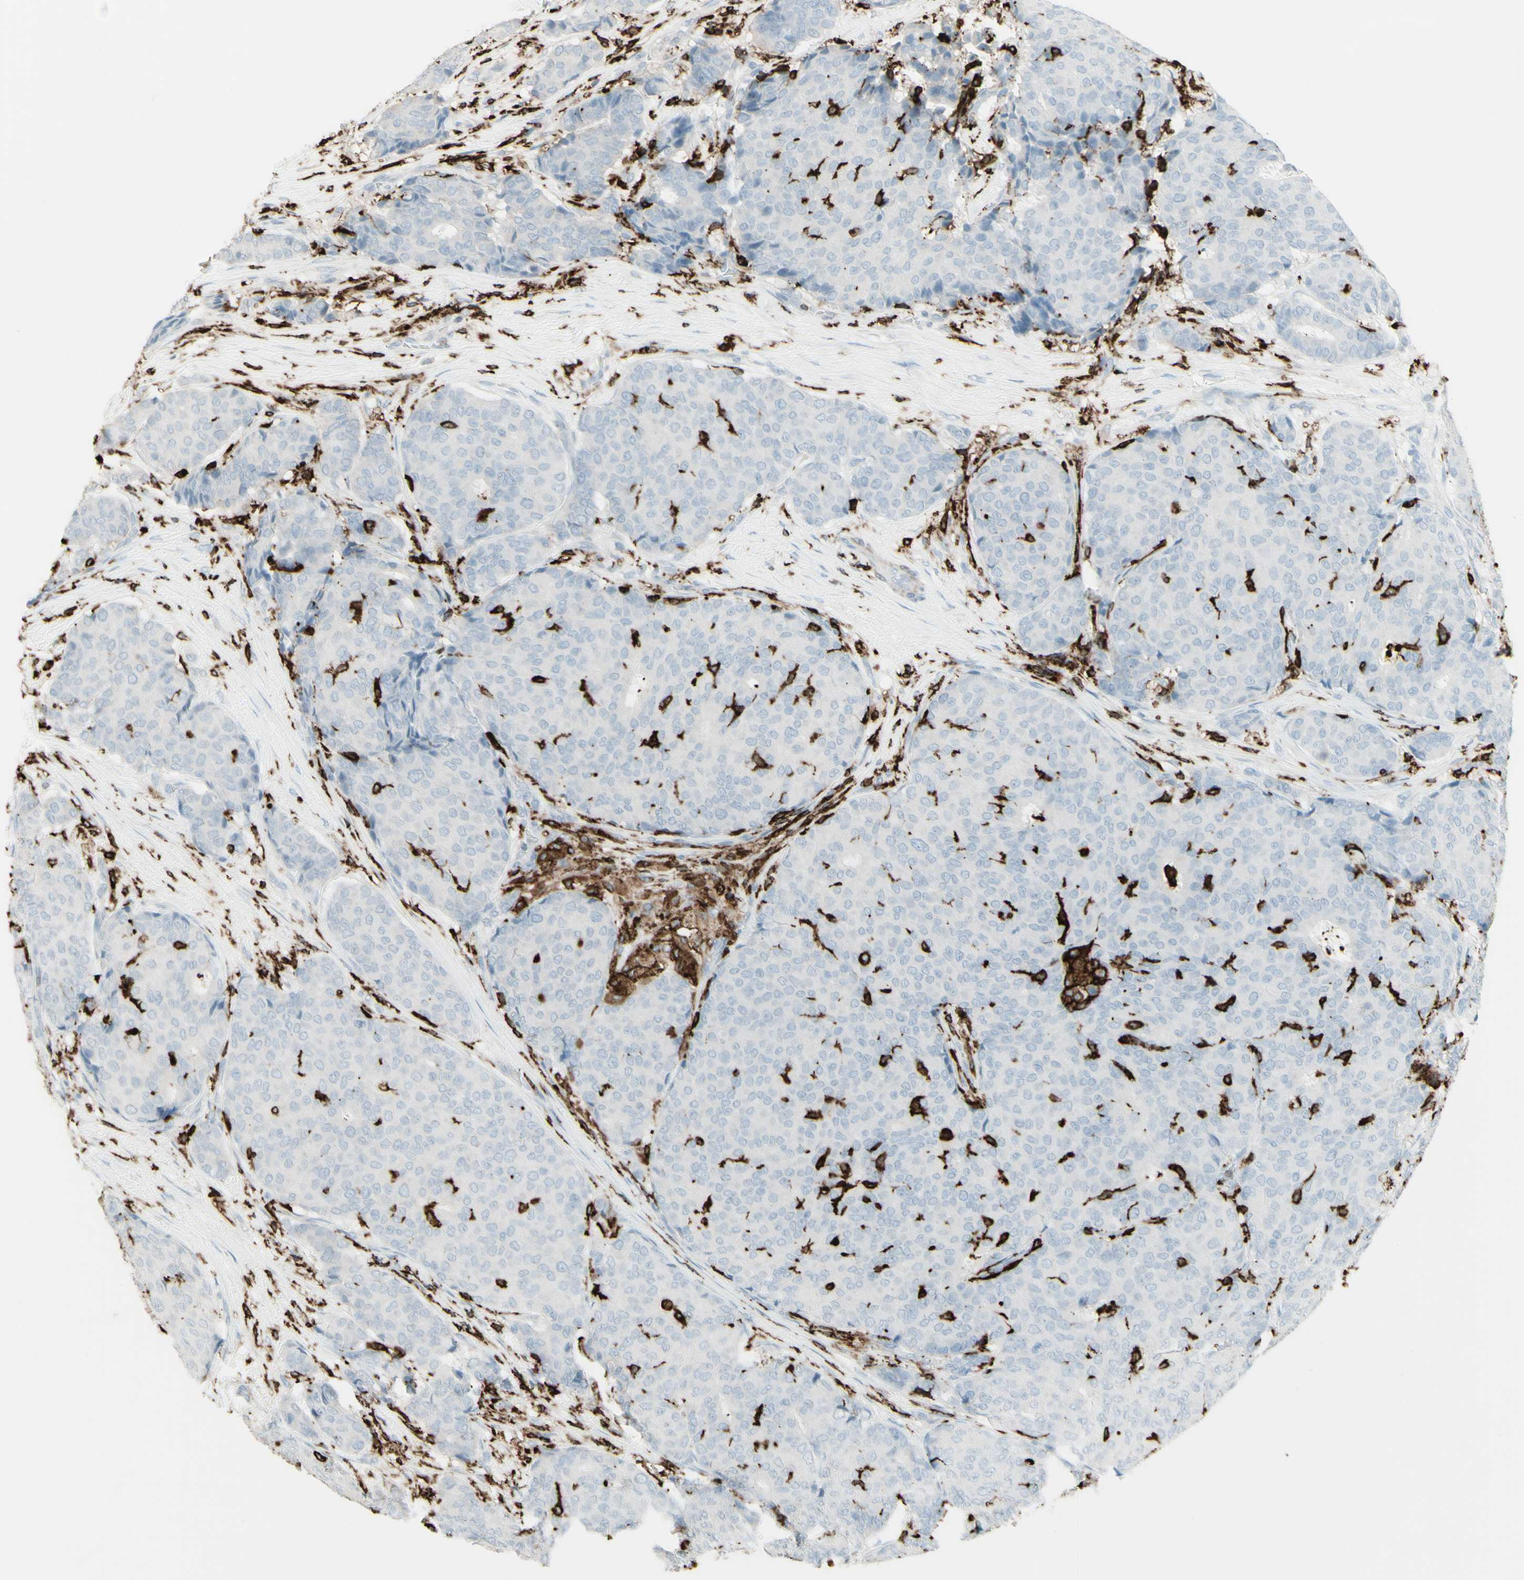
{"staining": {"intensity": "negative", "quantity": "none", "location": "none"}, "tissue": "breast cancer", "cell_type": "Tumor cells", "image_type": "cancer", "snomed": [{"axis": "morphology", "description": "Duct carcinoma"}, {"axis": "topography", "description": "Breast"}], "caption": "IHC of human intraductal carcinoma (breast) reveals no expression in tumor cells.", "gene": "HLA-DPB1", "patient": {"sex": "female", "age": 75}}